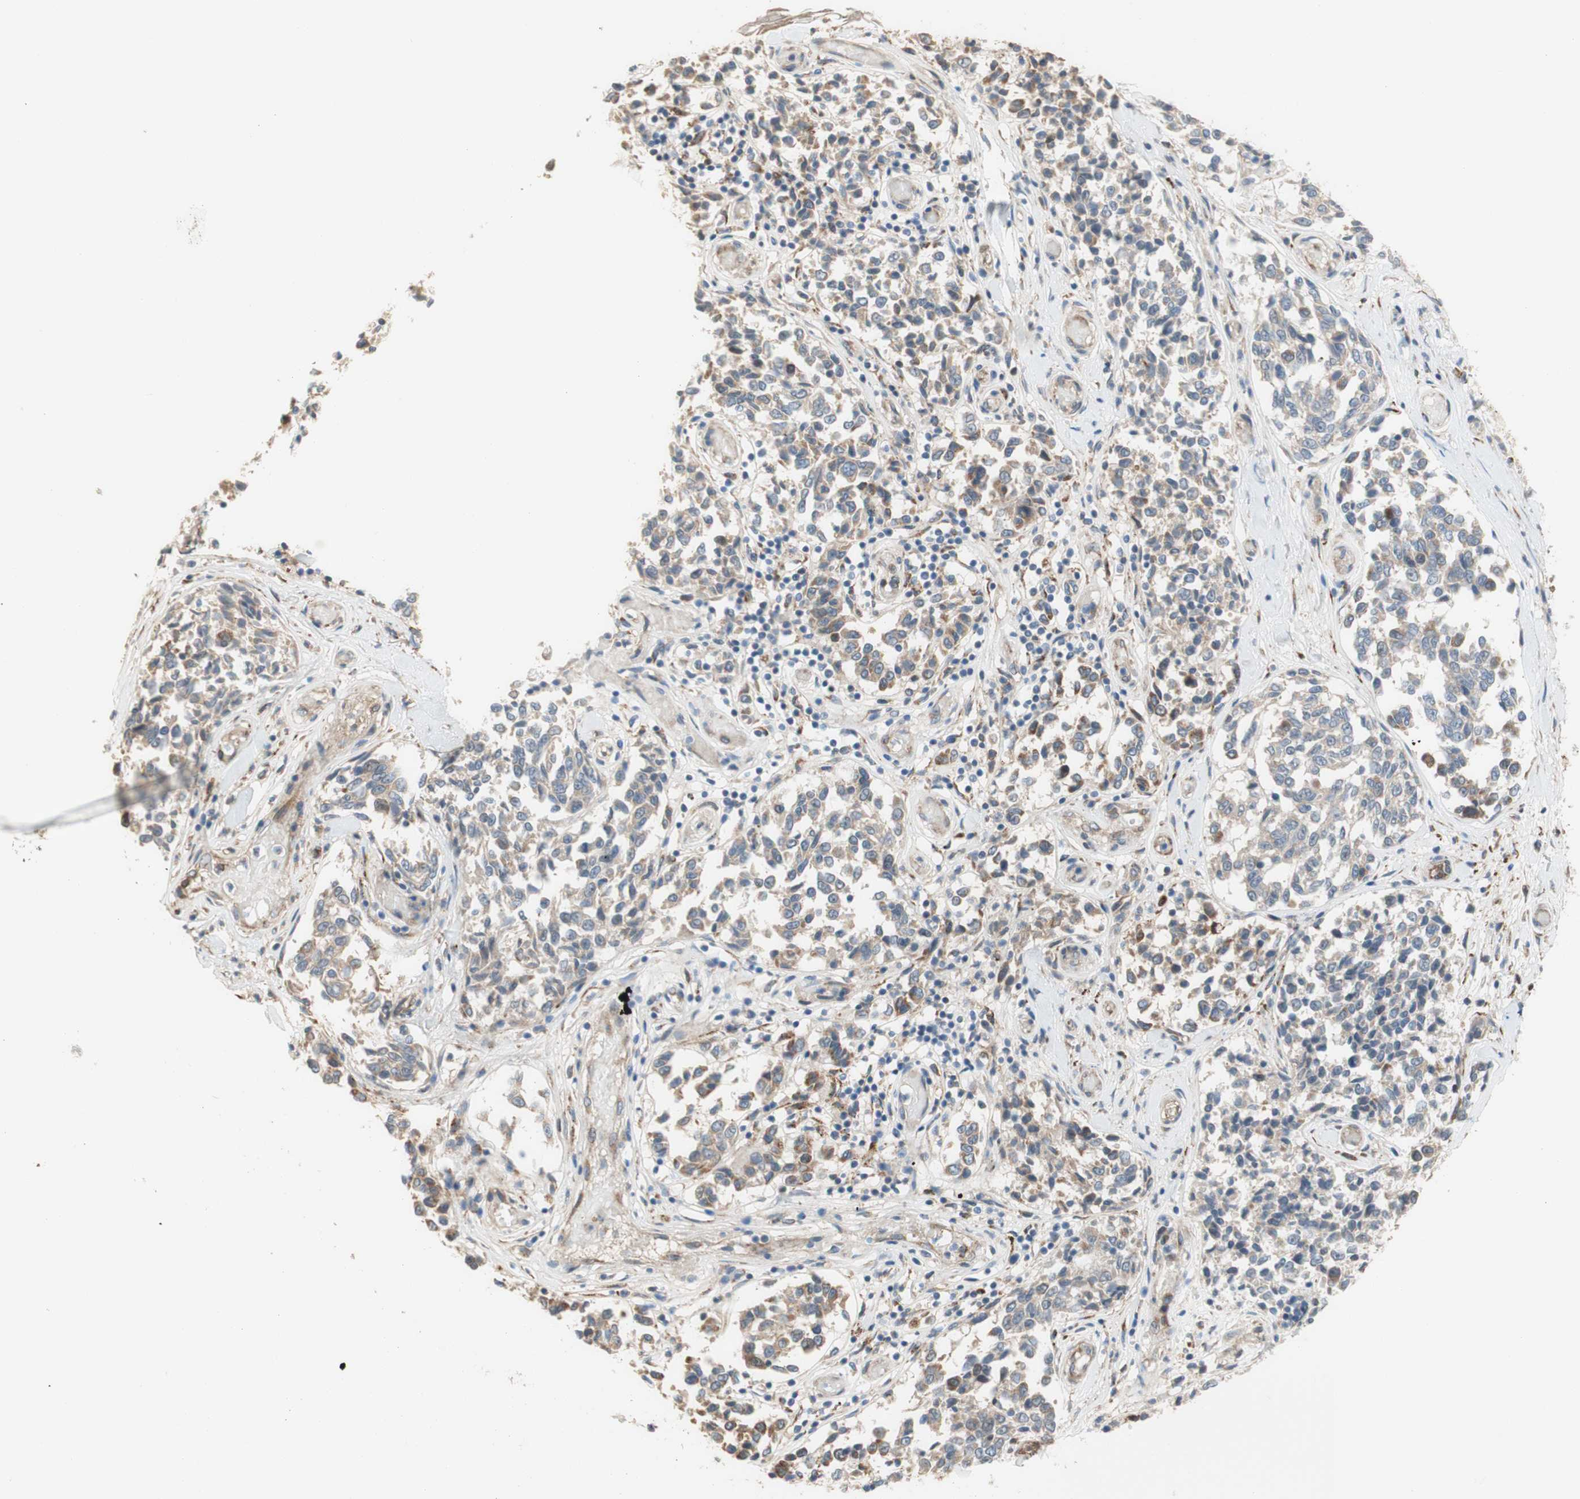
{"staining": {"intensity": "weak", "quantity": ">75%", "location": "cytoplasmic/membranous"}, "tissue": "melanoma", "cell_type": "Tumor cells", "image_type": "cancer", "snomed": [{"axis": "morphology", "description": "Malignant melanoma, NOS"}, {"axis": "topography", "description": "Skin"}], "caption": "Immunohistochemical staining of melanoma displays low levels of weak cytoplasmic/membranous protein positivity in about >75% of tumor cells.", "gene": "PTPN21", "patient": {"sex": "female", "age": 64}}